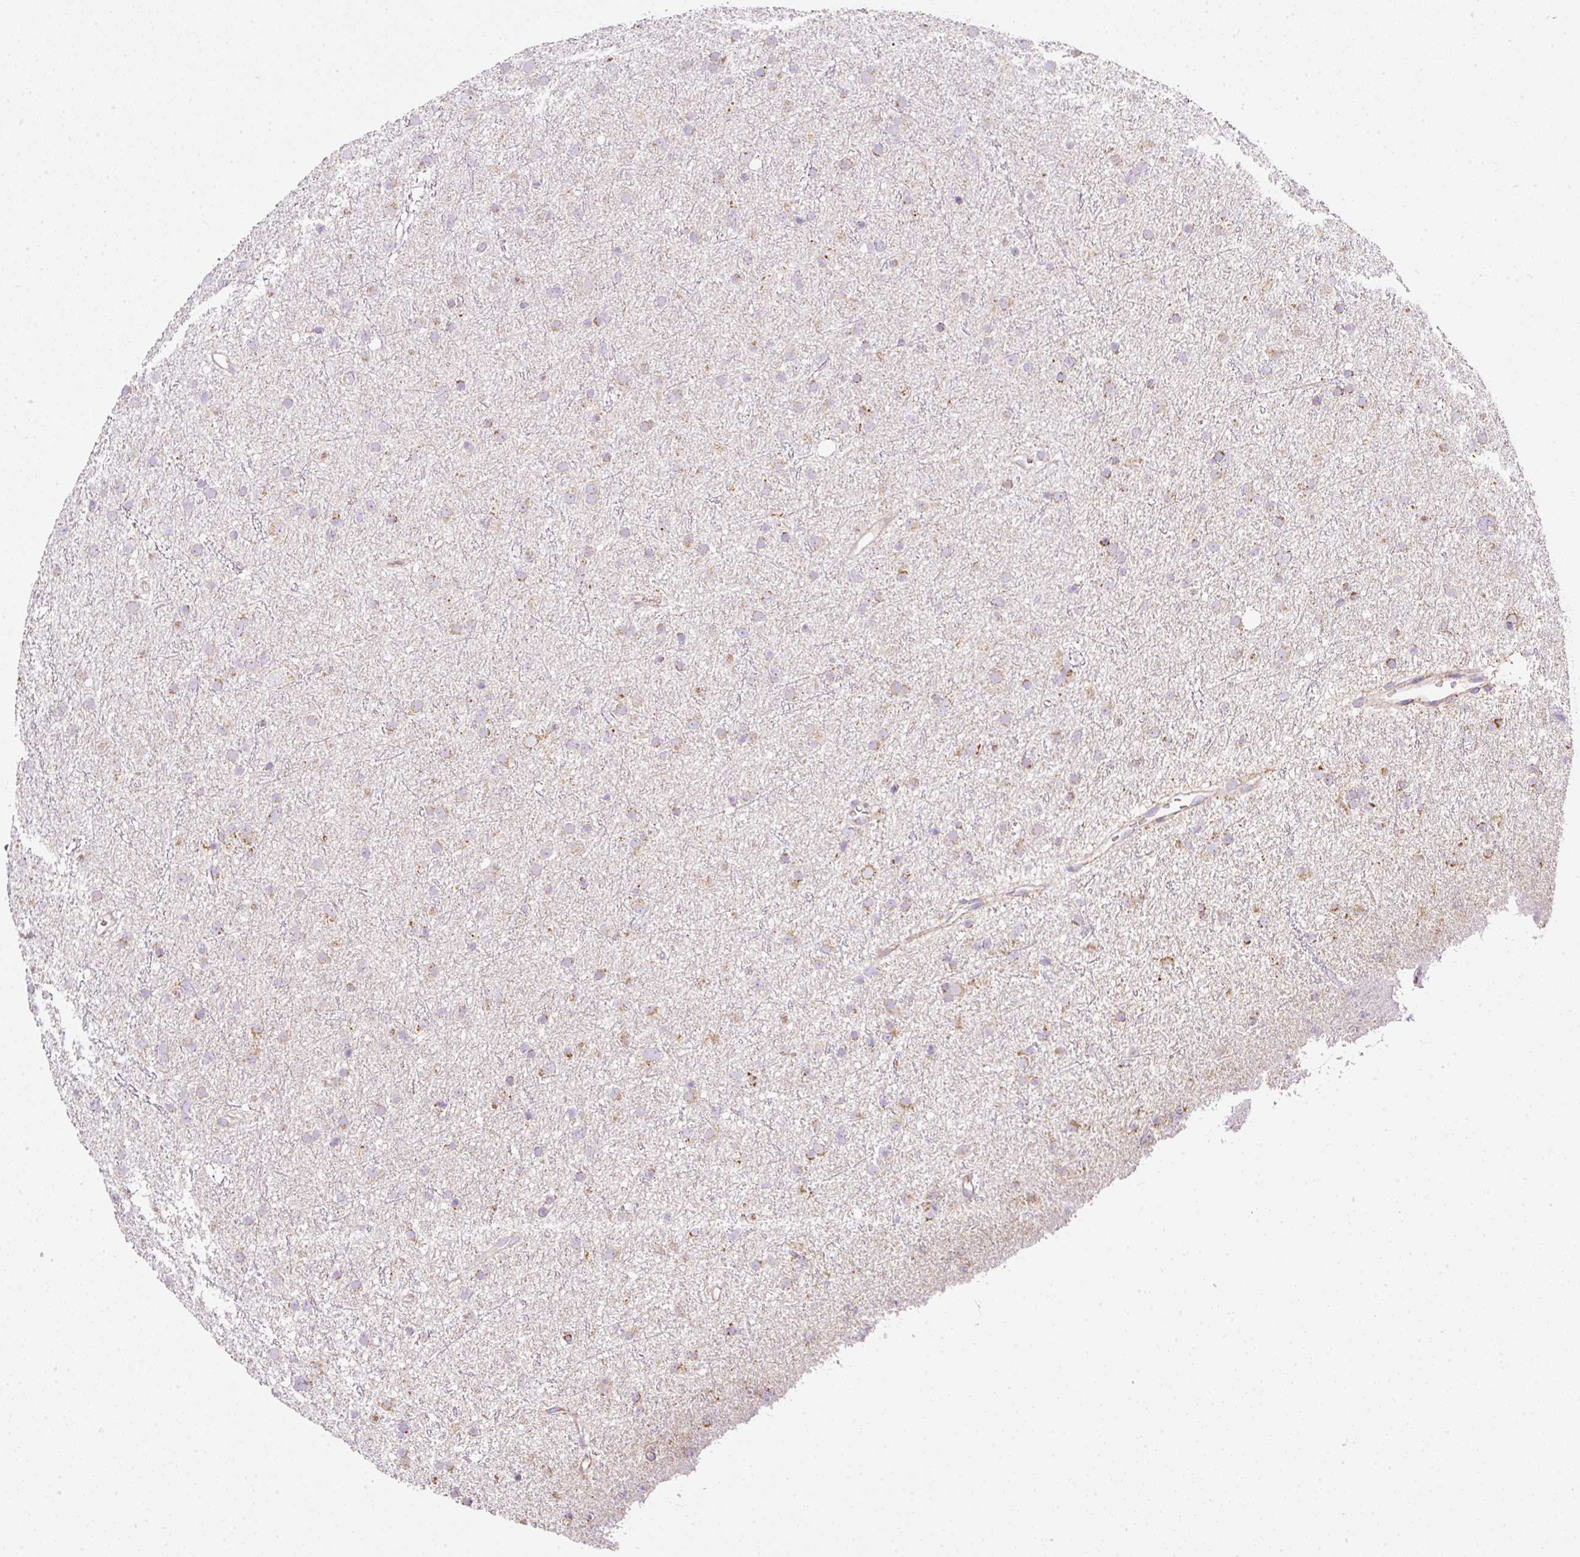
{"staining": {"intensity": "moderate", "quantity": "25%-75%", "location": "cytoplasmic/membranous"}, "tissue": "glioma", "cell_type": "Tumor cells", "image_type": "cancer", "snomed": [{"axis": "morphology", "description": "Glioma, malignant, Low grade"}, {"axis": "topography", "description": "Cerebral cortex"}], "caption": "Immunohistochemistry photomicrograph of neoplastic tissue: glioma stained using immunohistochemistry exhibits medium levels of moderate protein expression localized specifically in the cytoplasmic/membranous of tumor cells, appearing as a cytoplasmic/membranous brown color.", "gene": "SDHA", "patient": {"sex": "female", "age": 39}}